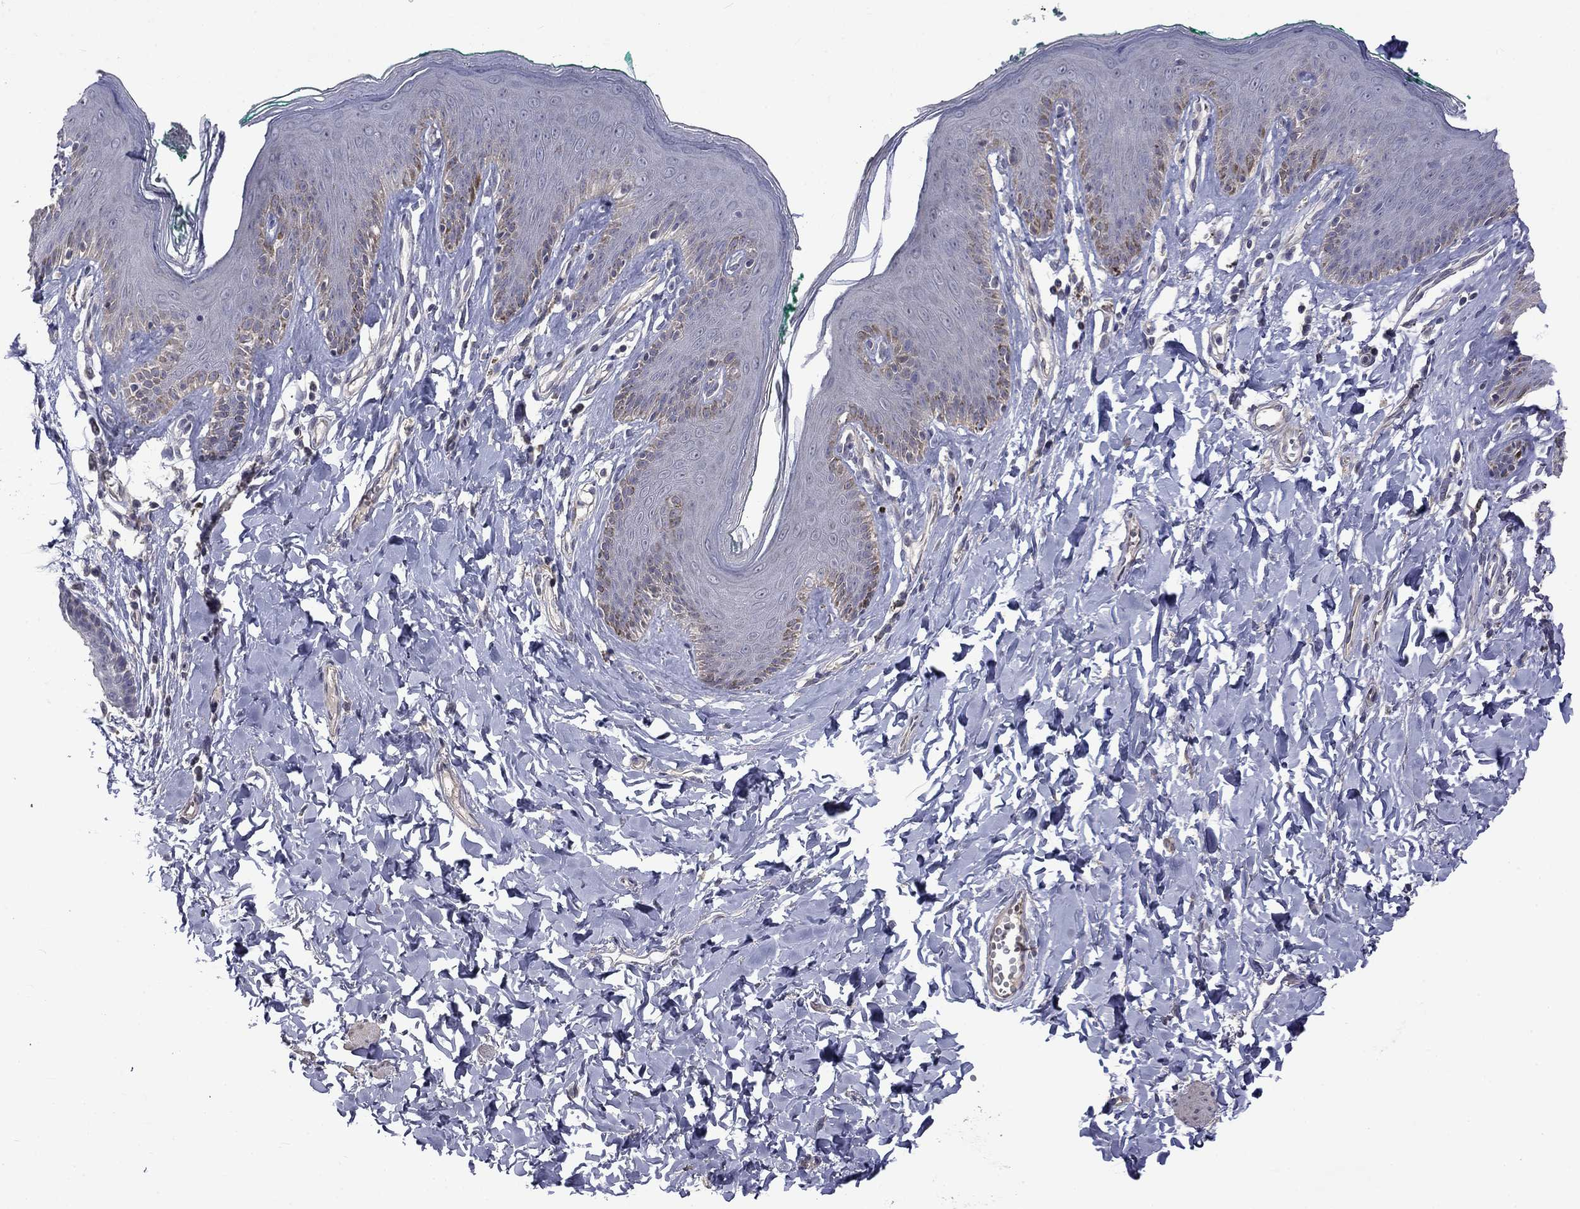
{"staining": {"intensity": "negative", "quantity": "none", "location": "none"}, "tissue": "skin", "cell_type": "Epidermal cells", "image_type": "normal", "snomed": [{"axis": "morphology", "description": "Normal tissue, NOS"}, {"axis": "topography", "description": "Vulva"}], "caption": "This is a image of immunohistochemistry (IHC) staining of unremarkable skin, which shows no staining in epidermal cells. The staining was performed using DAB (3,3'-diaminobenzidine) to visualize the protein expression in brown, while the nuclei were stained in blue with hematoxylin (Magnification: 20x).", "gene": "SLC39A14", "patient": {"sex": "female", "age": 66}}